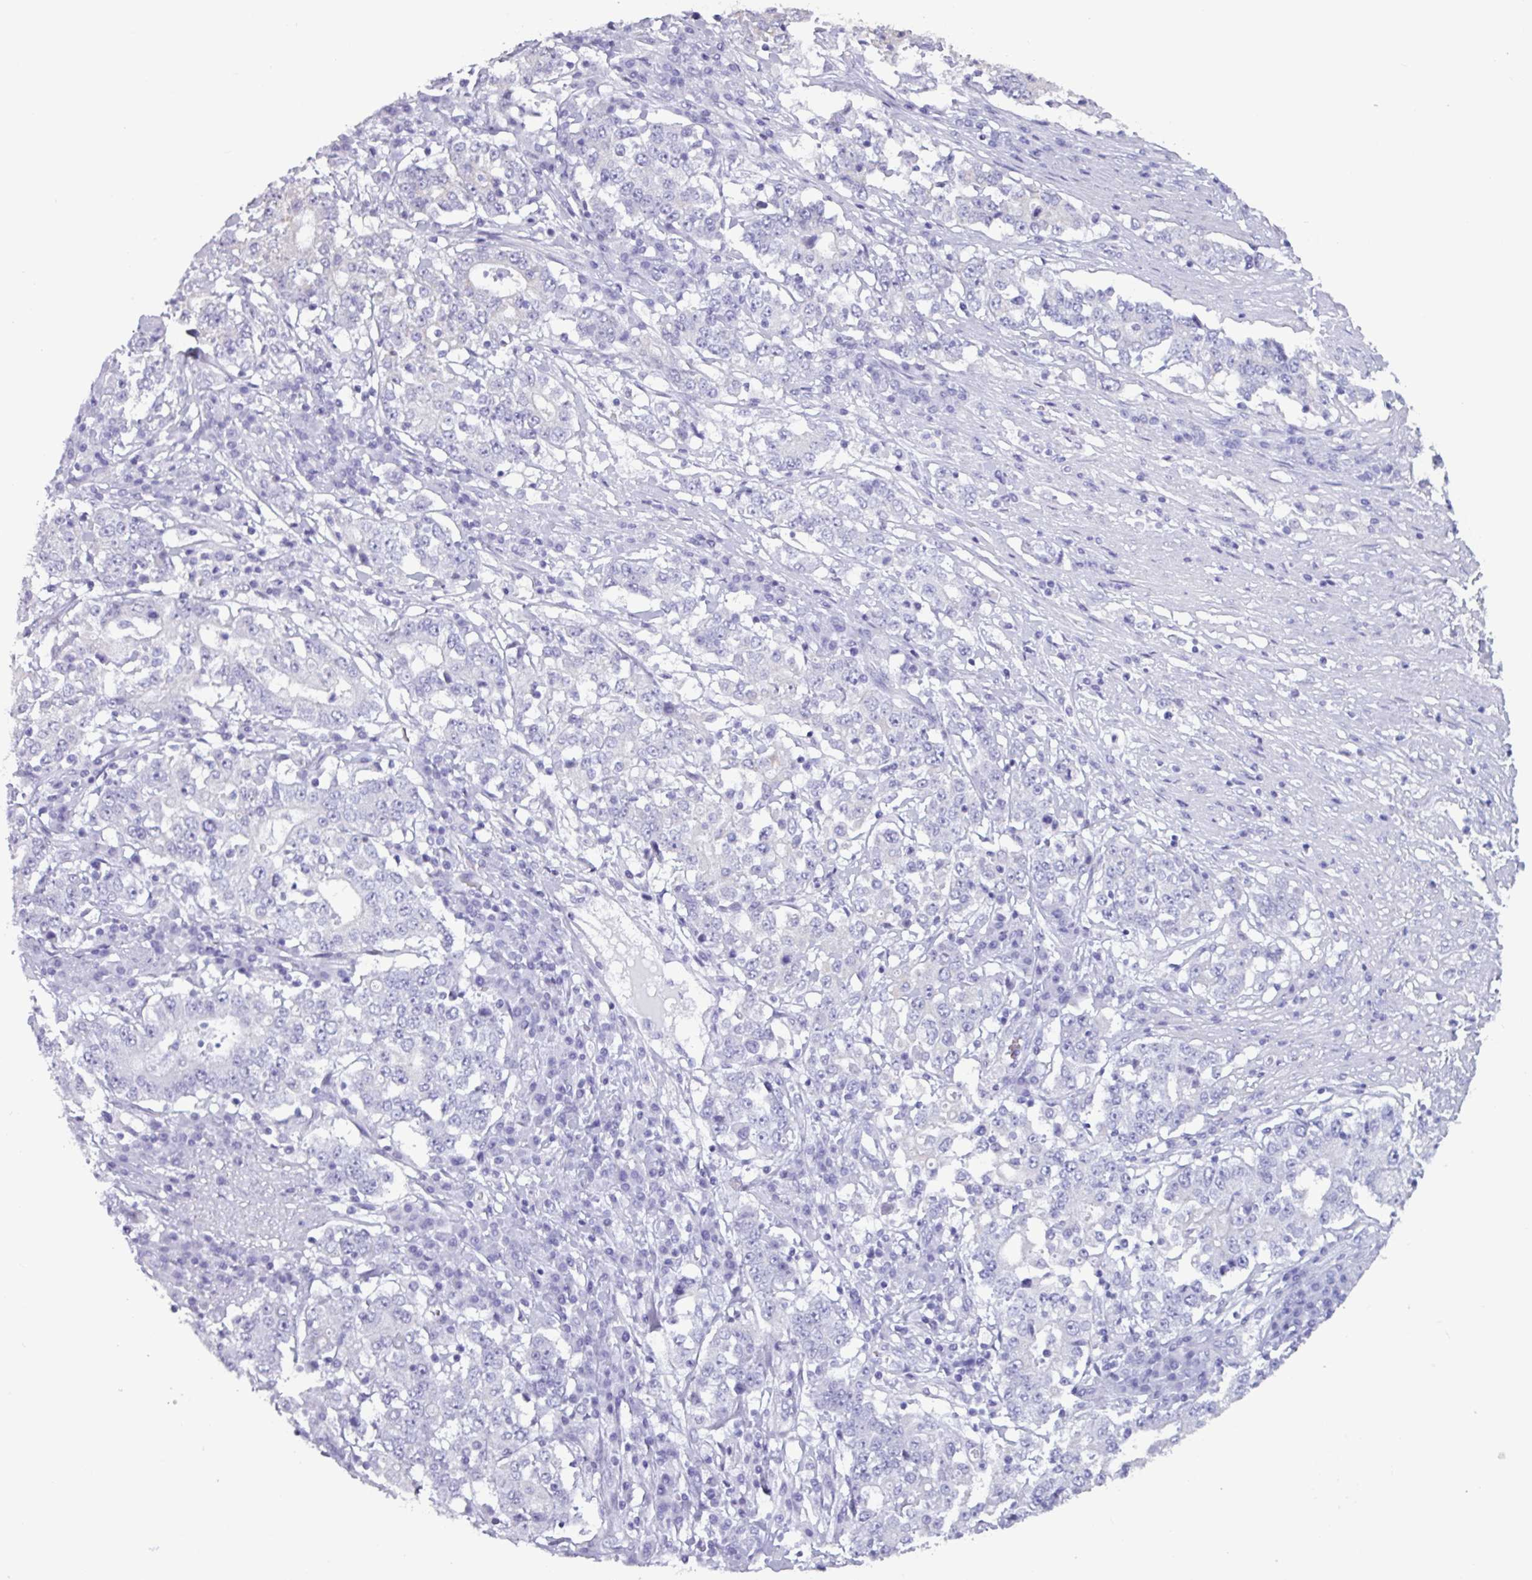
{"staining": {"intensity": "negative", "quantity": "none", "location": "none"}, "tissue": "stomach cancer", "cell_type": "Tumor cells", "image_type": "cancer", "snomed": [{"axis": "morphology", "description": "Adenocarcinoma, NOS"}, {"axis": "topography", "description": "Stomach"}], "caption": "High magnification brightfield microscopy of stomach cancer (adenocarcinoma) stained with DAB (3,3'-diaminobenzidine) (brown) and counterstained with hematoxylin (blue): tumor cells show no significant positivity.", "gene": "CAMK1", "patient": {"sex": "male", "age": 59}}